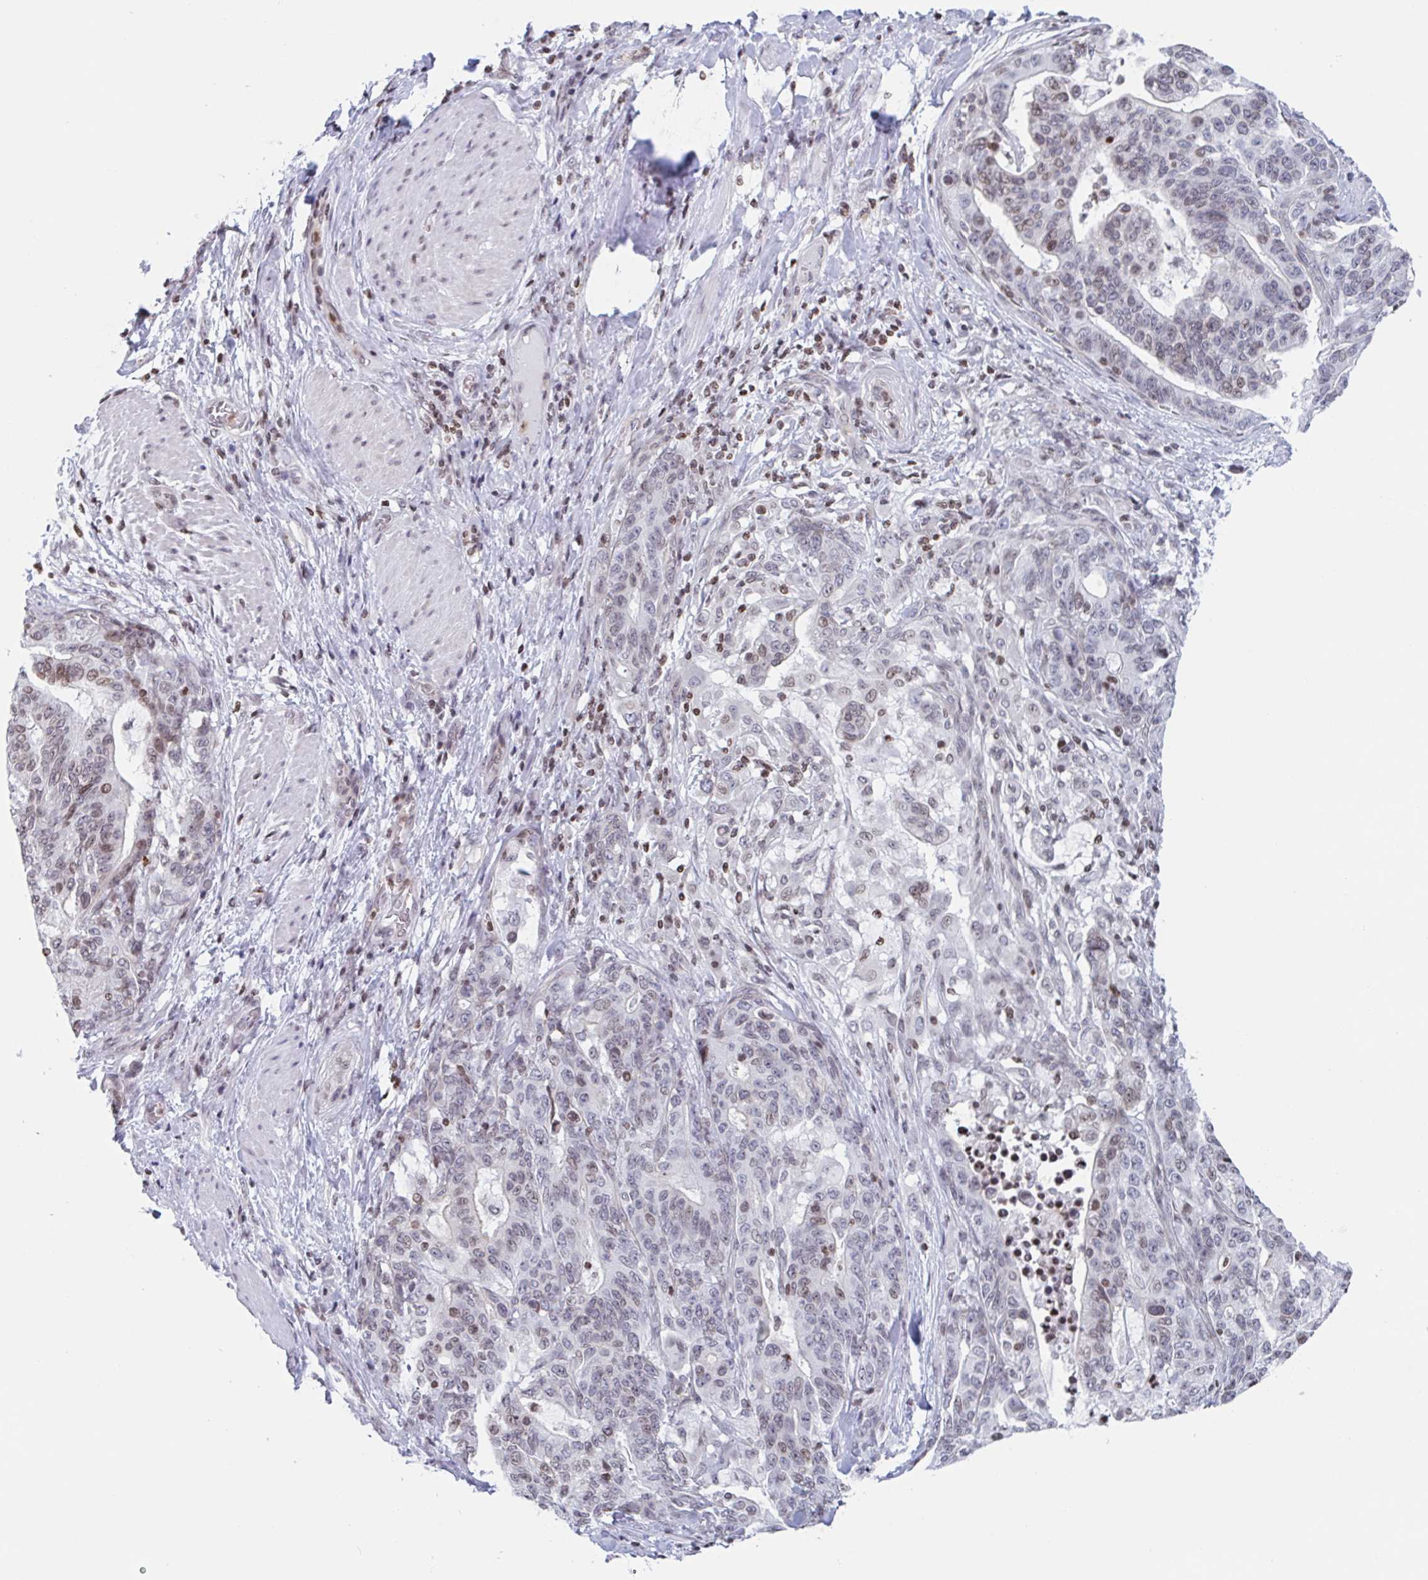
{"staining": {"intensity": "weak", "quantity": ">75%", "location": "nuclear"}, "tissue": "stomach cancer", "cell_type": "Tumor cells", "image_type": "cancer", "snomed": [{"axis": "morphology", "description": "Normal tissue, NOS"}, {"axis": "morphology", "description": "Adenocarcinoma, NOS"}, {"axis": "topography", "description": "Stomach"}], "caption": "DAB immunohistochemical staining of stomach adenocarcinoma shows weak nuclear protein staining in approximately >75% of tumor cells. Ihc stains the protein in brown and the nuclei are stained blue.", "gene": "NOL6", "patient": {"sex": "female", "age": 64}}